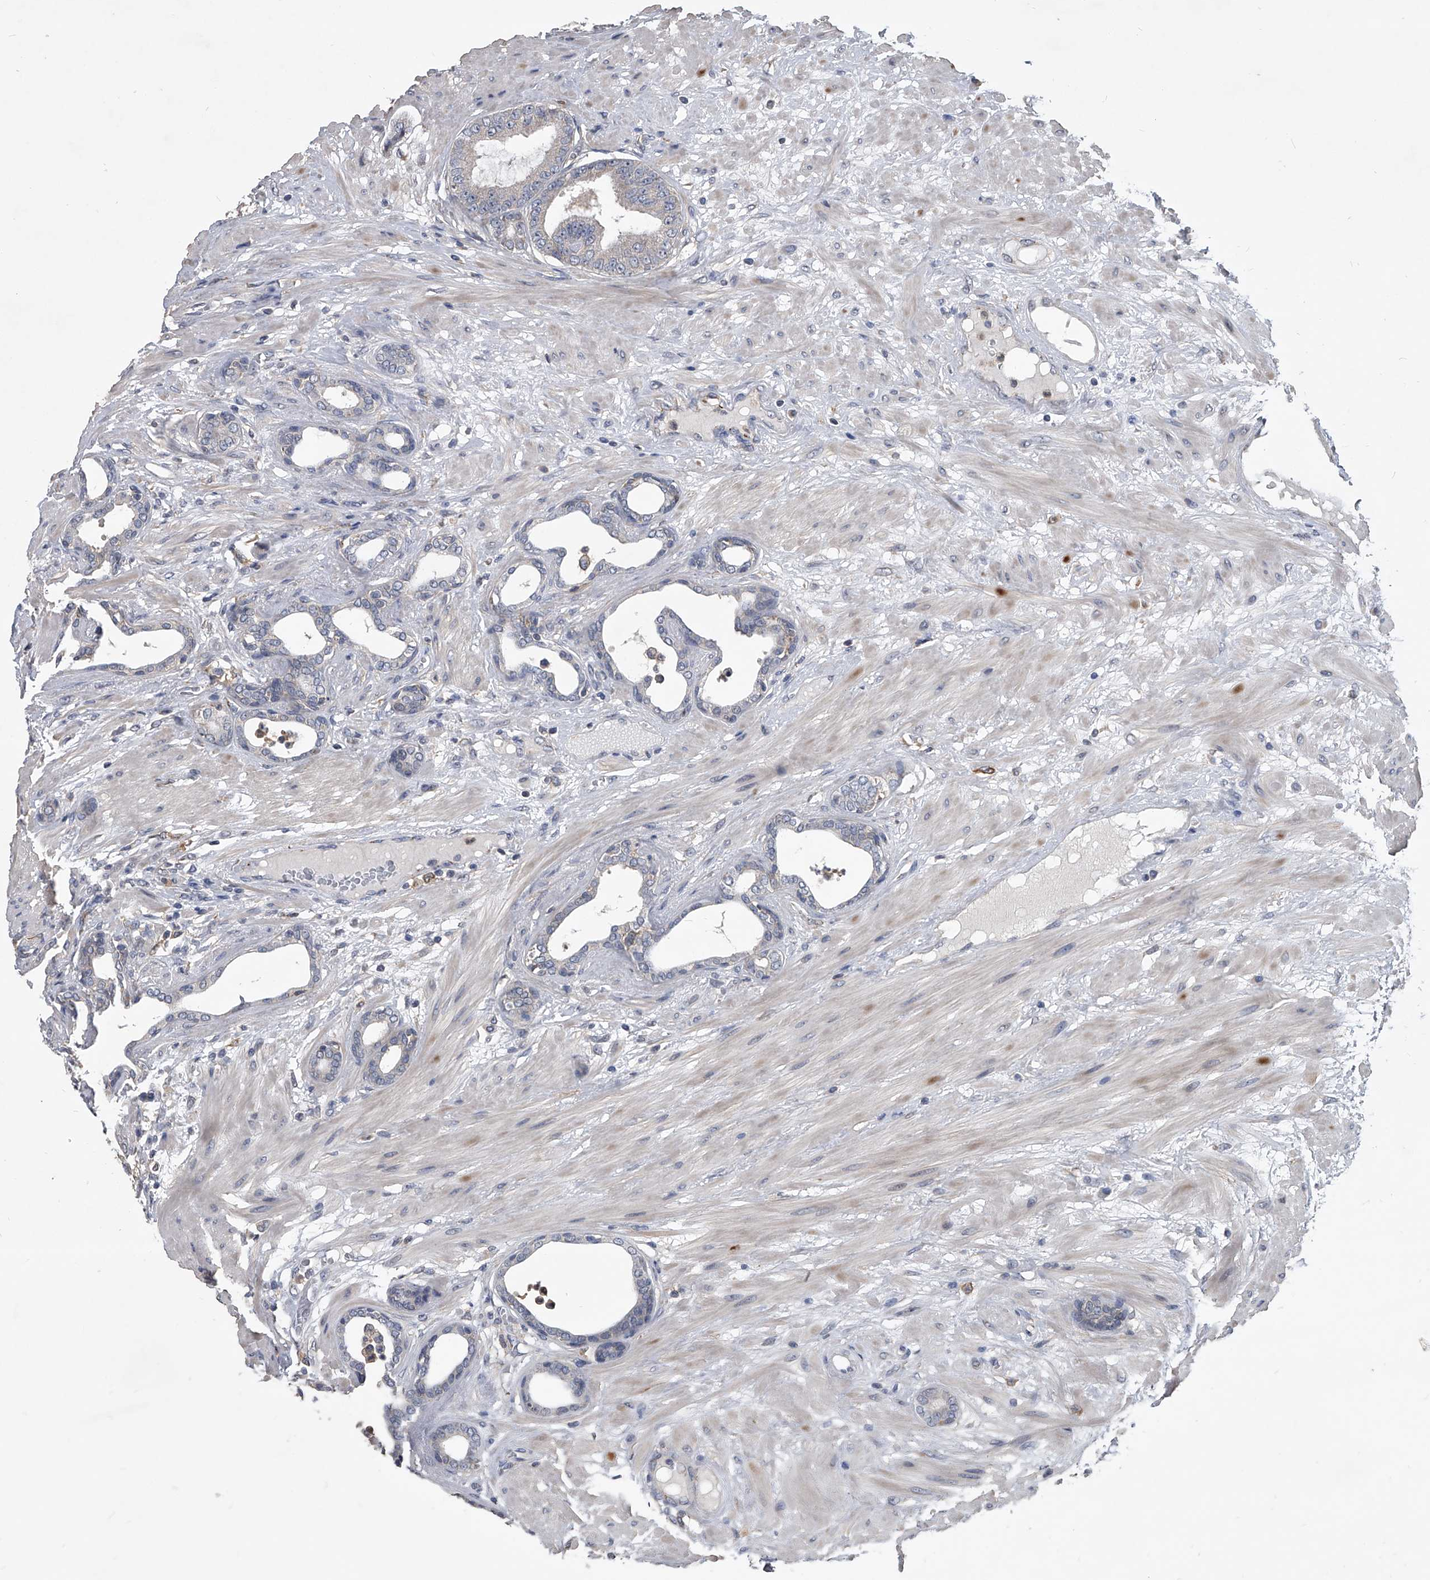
{"staining": {"intensity": "negative", "quantity": "none", "location": "none"}, "tissue": "prostate cancer", "cell_type": "Tumor cells", "image_type": "cancer", "snomed": [{"axis": "morphology", "description": "Adenocarcinoma, Low grade"}, {"axis": "topography", "description": "Prostate"}], "caption": "IHC photomicrograph of human prostate cancer stained for a protein (brown), which demonstrates no expression in tumor cells.", "gene": "MAP4K3", "patient": {"sex": "male", "age": 60}}